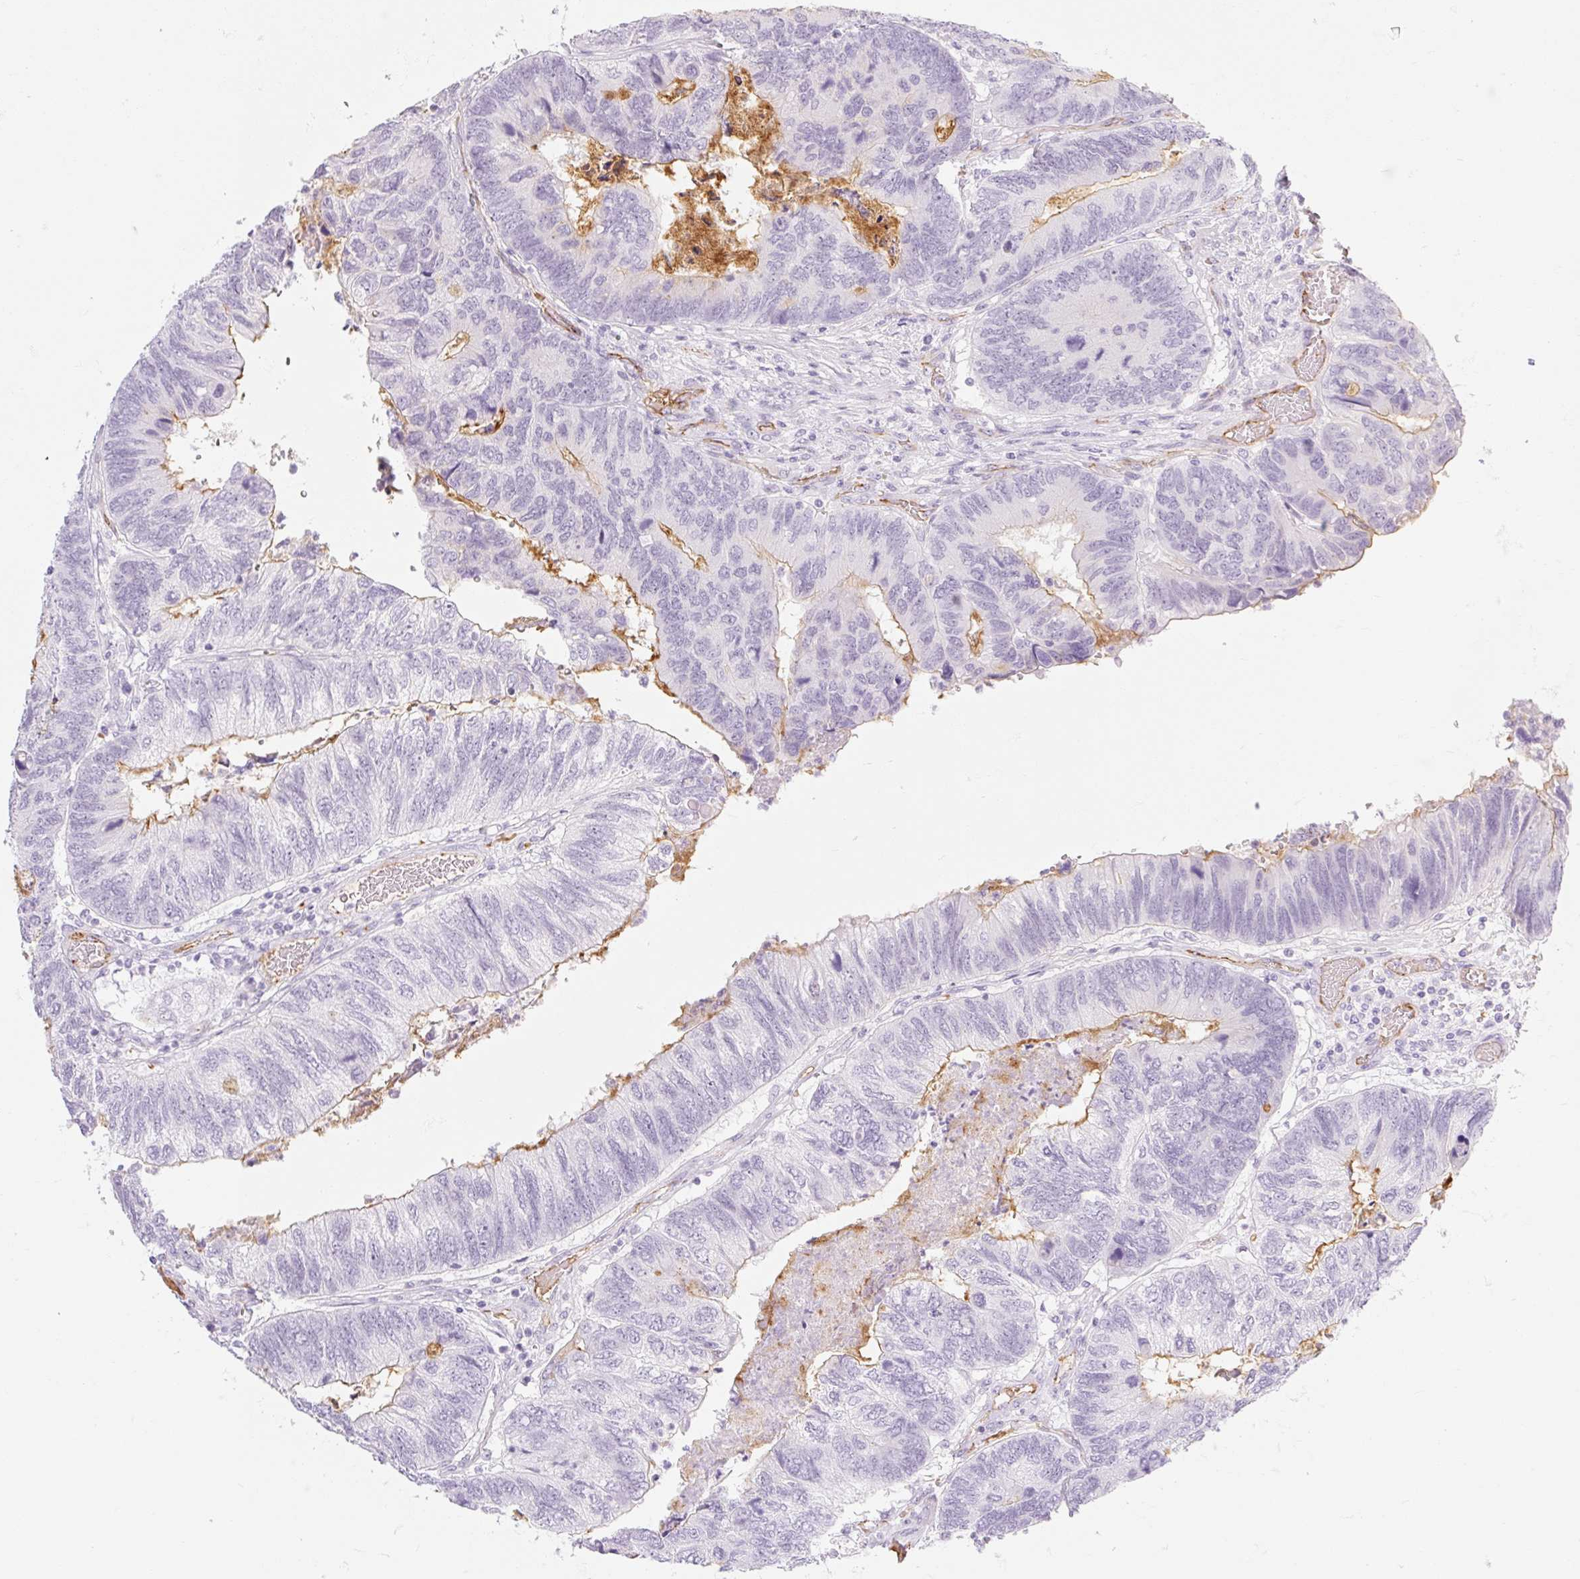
{"staining": {"intensity": "negative", "quantity": "none", "location": "none"}, "tissue": "colorectal cancer", "cell_type": "Tumor cells", "image_type": "cancer", "snomed": [{"axis": "morphology", "description": "Adenocarcinoma, NOS"}, {"axis": "topography", "description": "Colon"}], "caption": "The image reveals no staining of tumor cells in colorectal cancer (adenocarcinoma). The staining was performed using DAB to visualize the protein expression in brown, while the nuclei were stained in blue with hematoxylin (Magnification: 20x).", "gene": "TAF1L", "patient": {"sex": "female", "age": 67}}